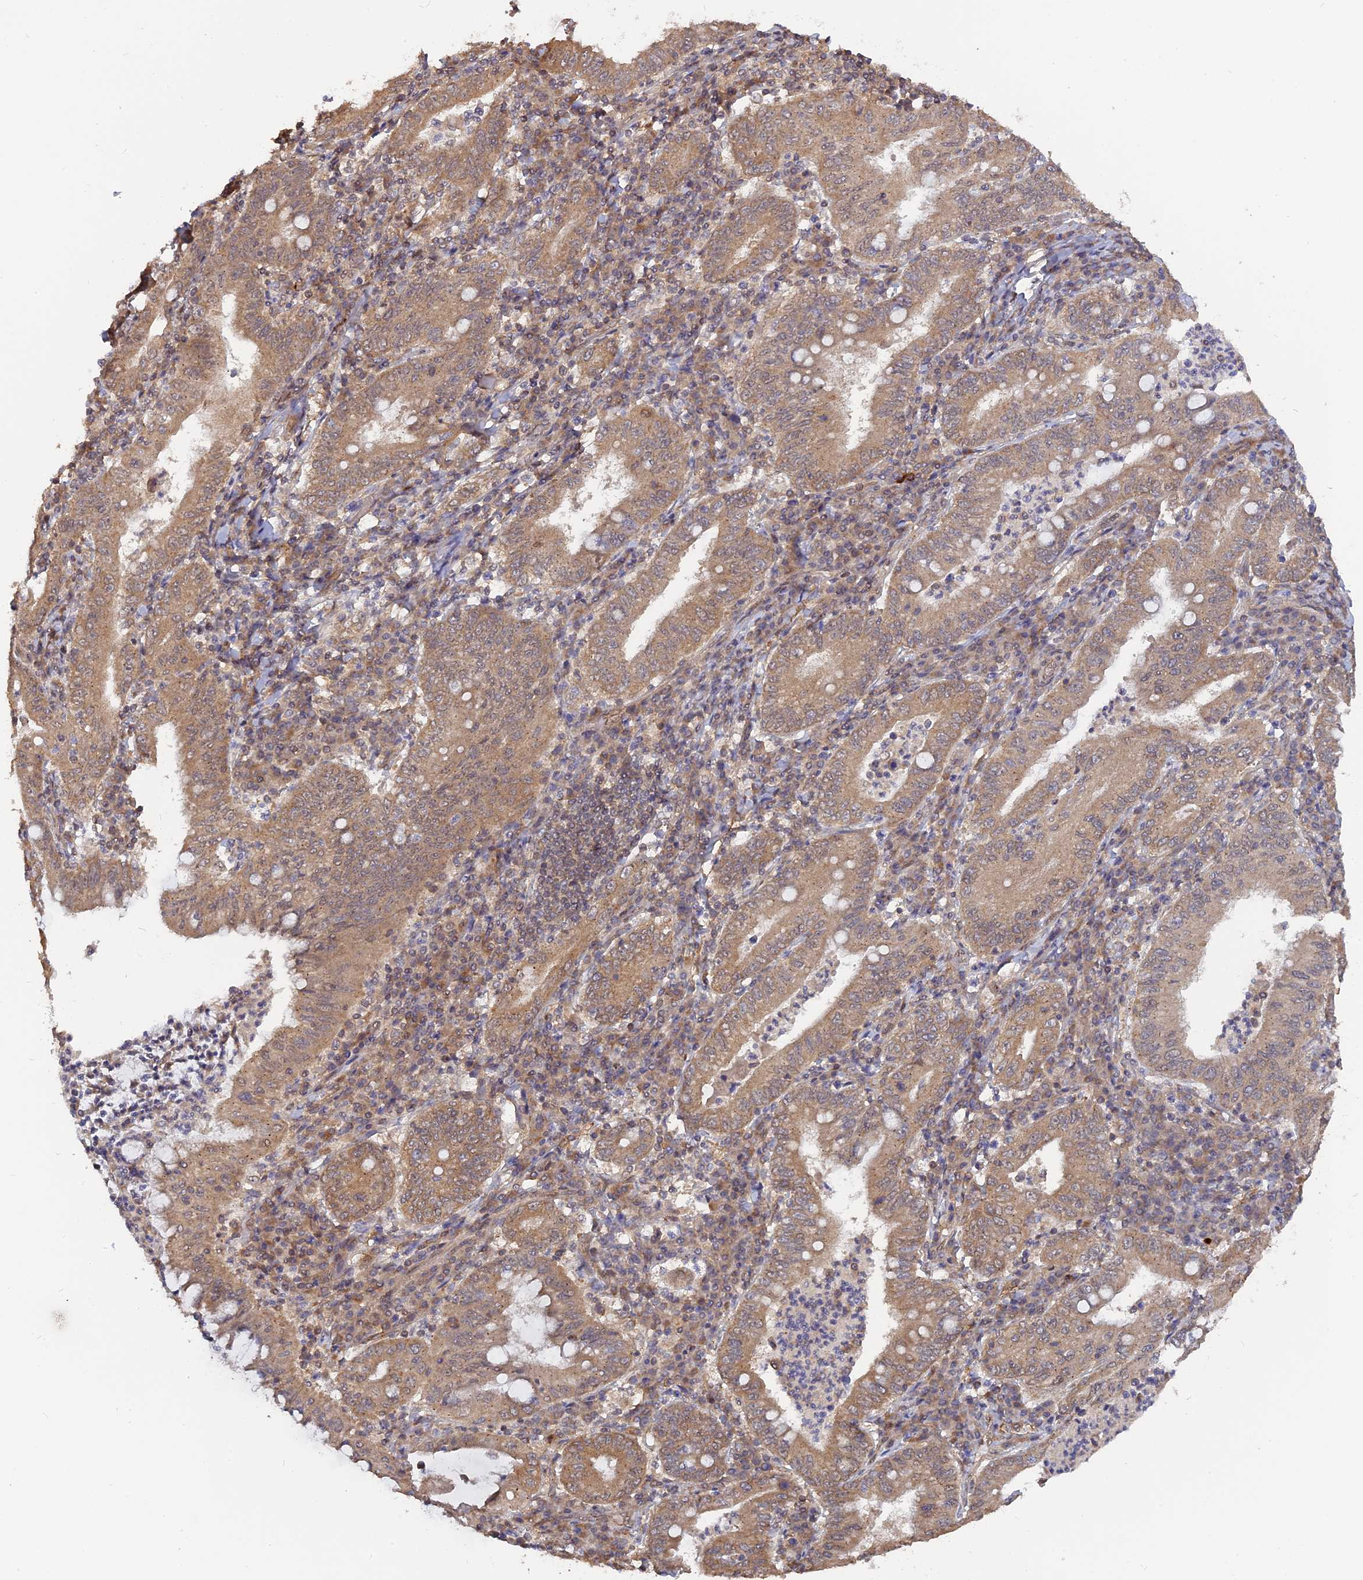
{"staining": {"intensity": "moderate", "quantity": ">75%", "location": "cytoplasmic/membranous"}, "tissue": "stomach cancer", "cell_type": "Tumor cells", "image_type": "cancer", "snomed": [{"axis": "morphology", "description": "Normal tissue, NOS"}, {"axis": "morphology", "description": "Adenocarcinoma, NOS"}, {"axis": "topography", "description": "Esophagus"}, {"axis": "topography", "description": "Stomach, upper"}, {"axis": "topography", "description": "Peripheral nerve tissue"}], "caption": "This photomicrograph demonstrates IHC staining of stomach adenocarcinoma, with medium moderate cytoplasmic/membranous positivity in about >75% of tumor cells.", "gene": "PKIG", "patient": {"sex": "male", "age": 62}}